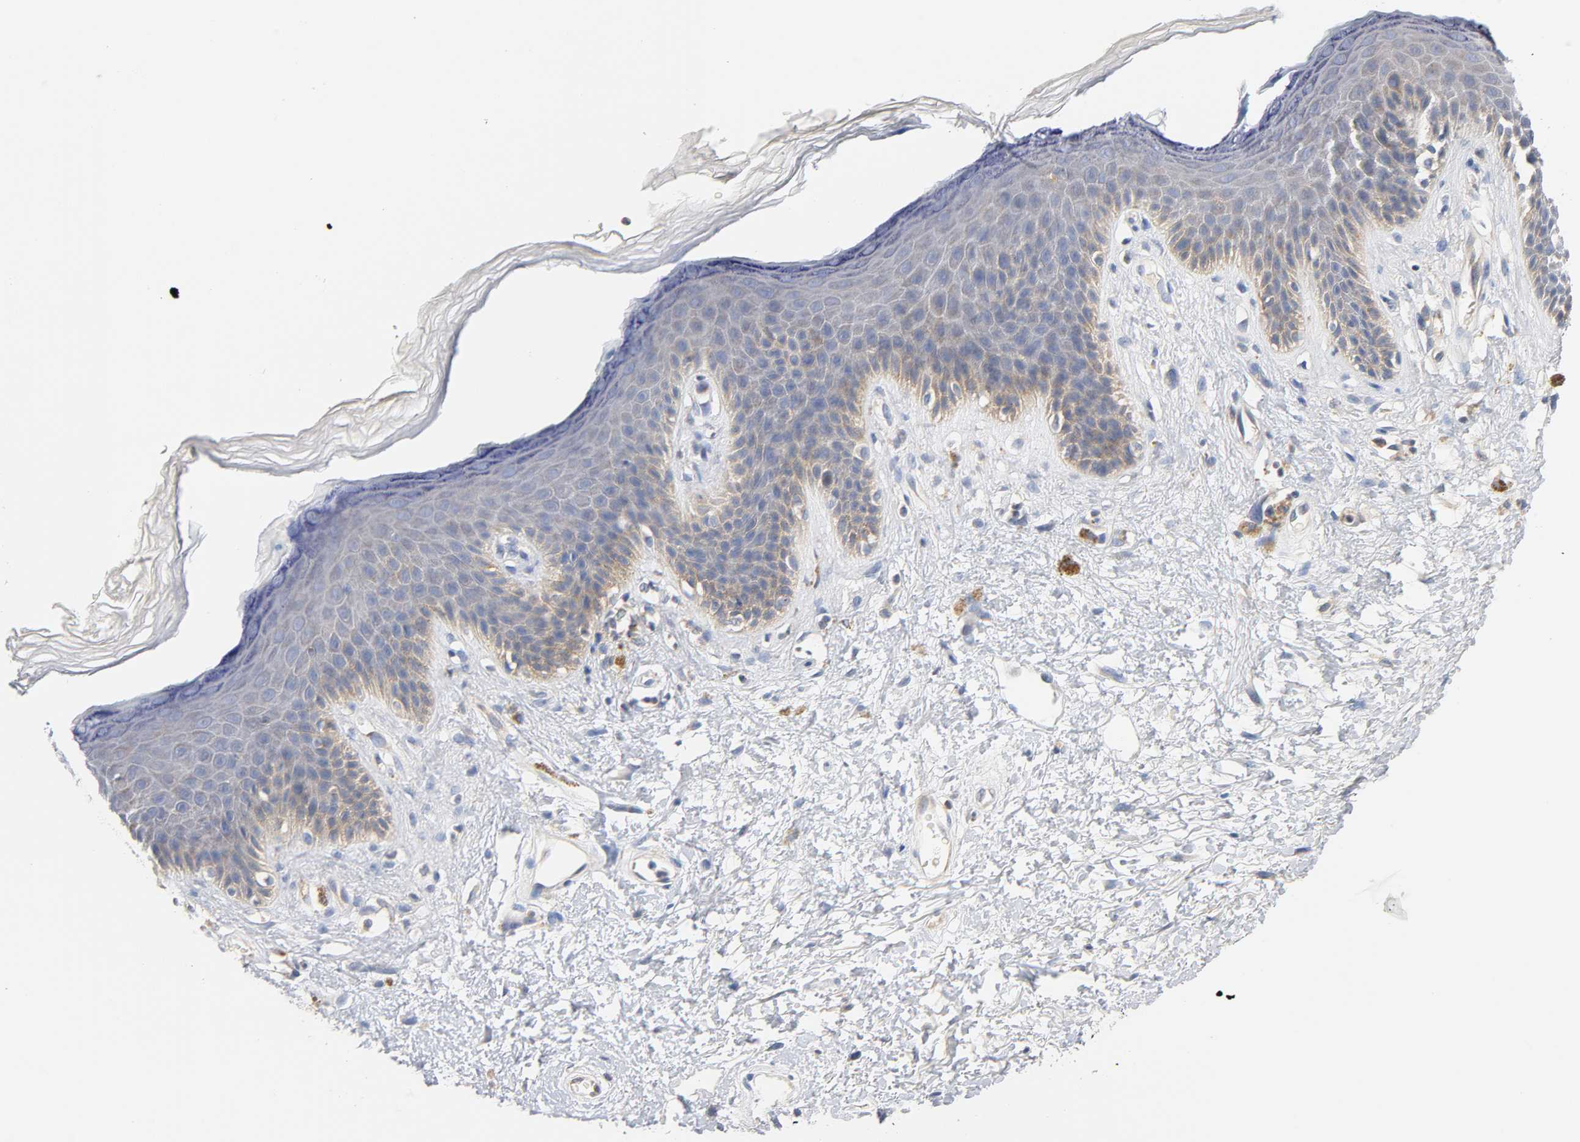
{"staining": {"intensity": "weak", "quantity": "<25%", "location": "cytoplasmic/membranous"}, "tissue": "skin", "cell_type": "Epidermal cells", "image_type": "normal", "snomed": [{"axis": "morphology", "description": "Normal tissue, NOS"}, {"axis": "topography", "description": "Anal"}], "caption": "A histopathology image of skin stained for a protein displays no brown staining in epidermal cells.", "gene": "MALT1", "patient": {"sex": "female", "age": 46}}